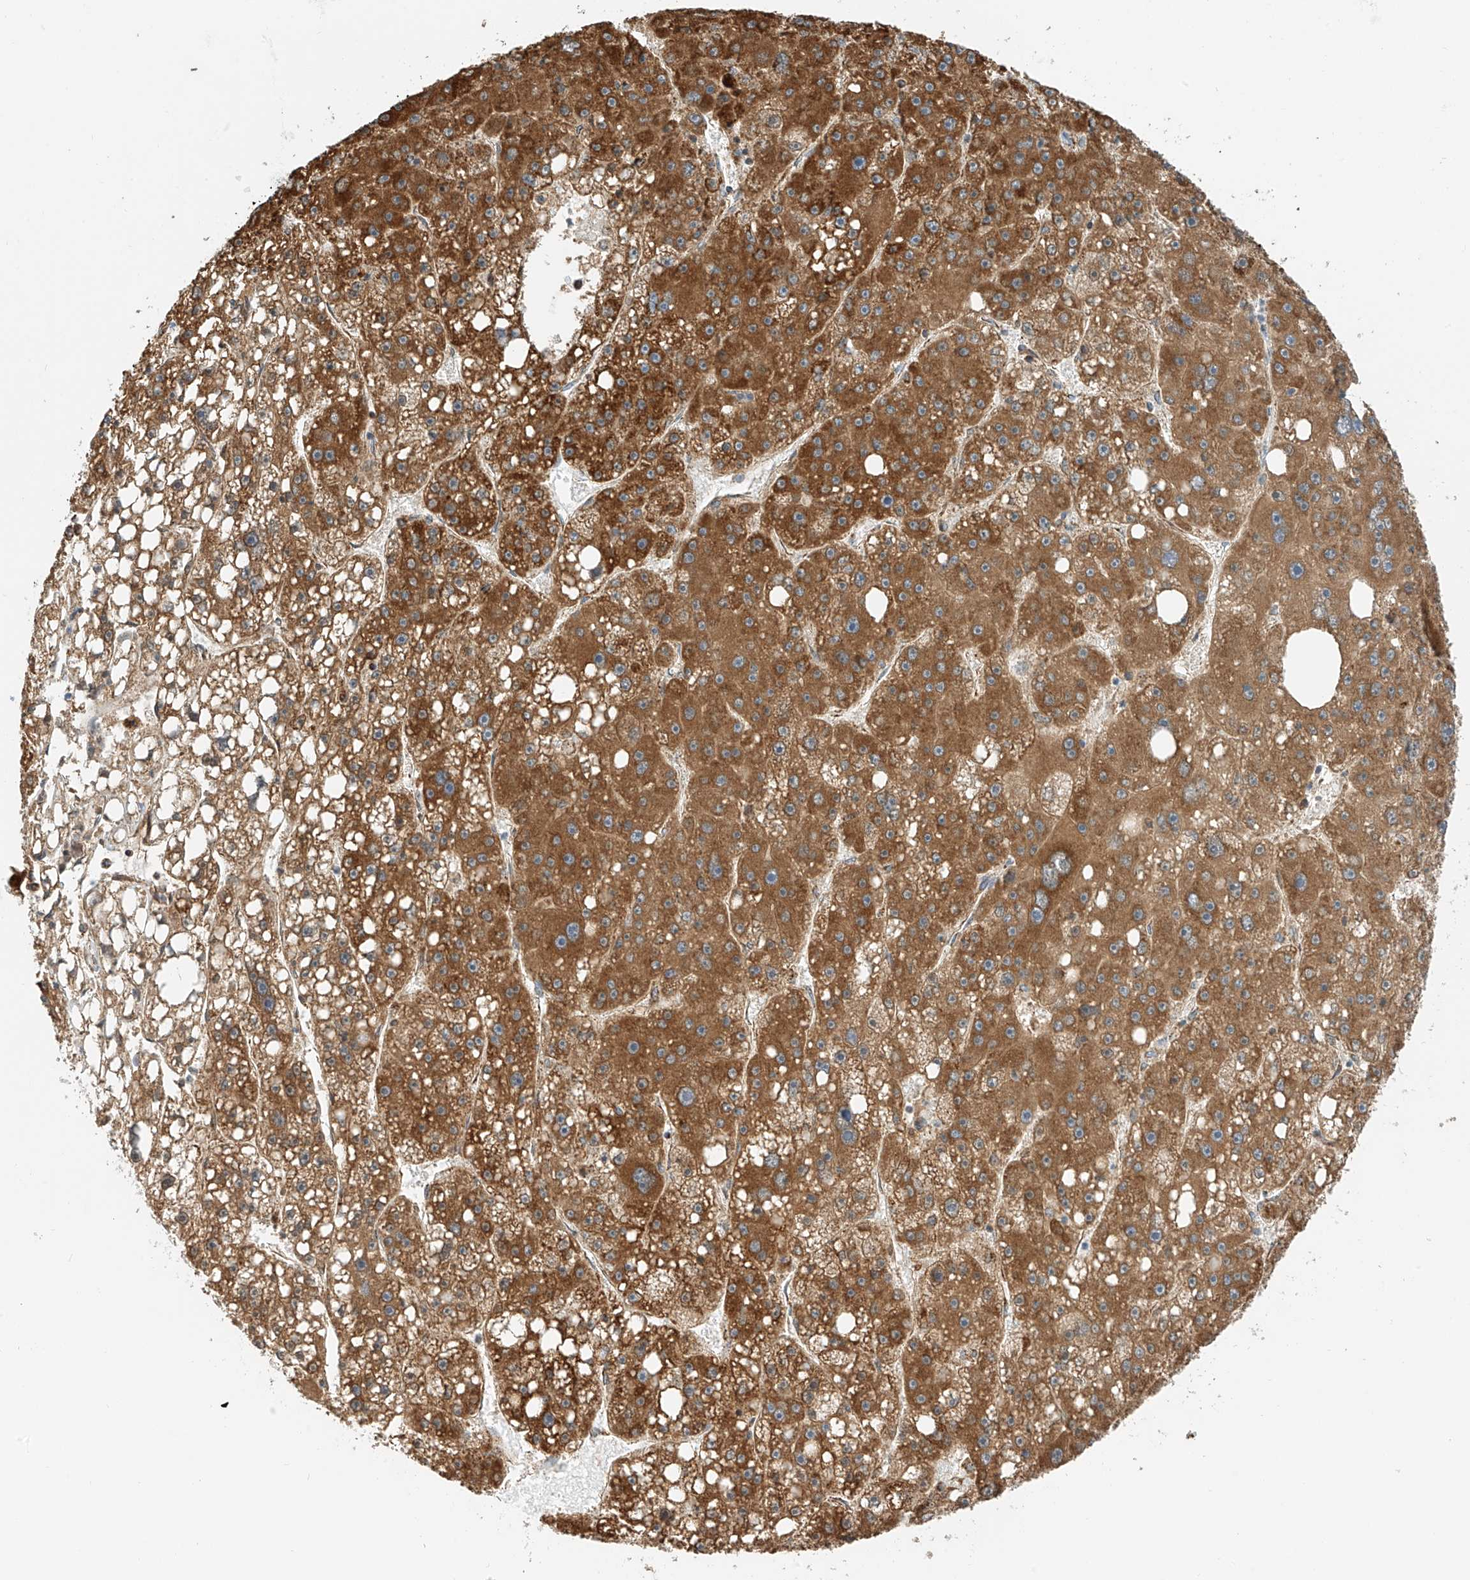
{"staining": {"intensity": "strong", "quantity": ">75%", "location": "cytoplasmic/membranous"}, "tissue": "liver cancer", "cell_type": "Tumor cells", "image_type": "cancer", "snomed": [{"axis": "morphology", "description": "Carcinoma, Hepatocellular, NOS"}, {"axis": "topography", "description": "Liver"}], "caption": "Immunohistochemistry micrograph of human hepatocellular carcinoma (liver) stained for a protein (brown), which shows high levels of strong cytoplasmic/membranous positivity in approximately >75% of tumor cells.", "gene": "PPA2", "patient": {"sex": "female", "age": 61}}